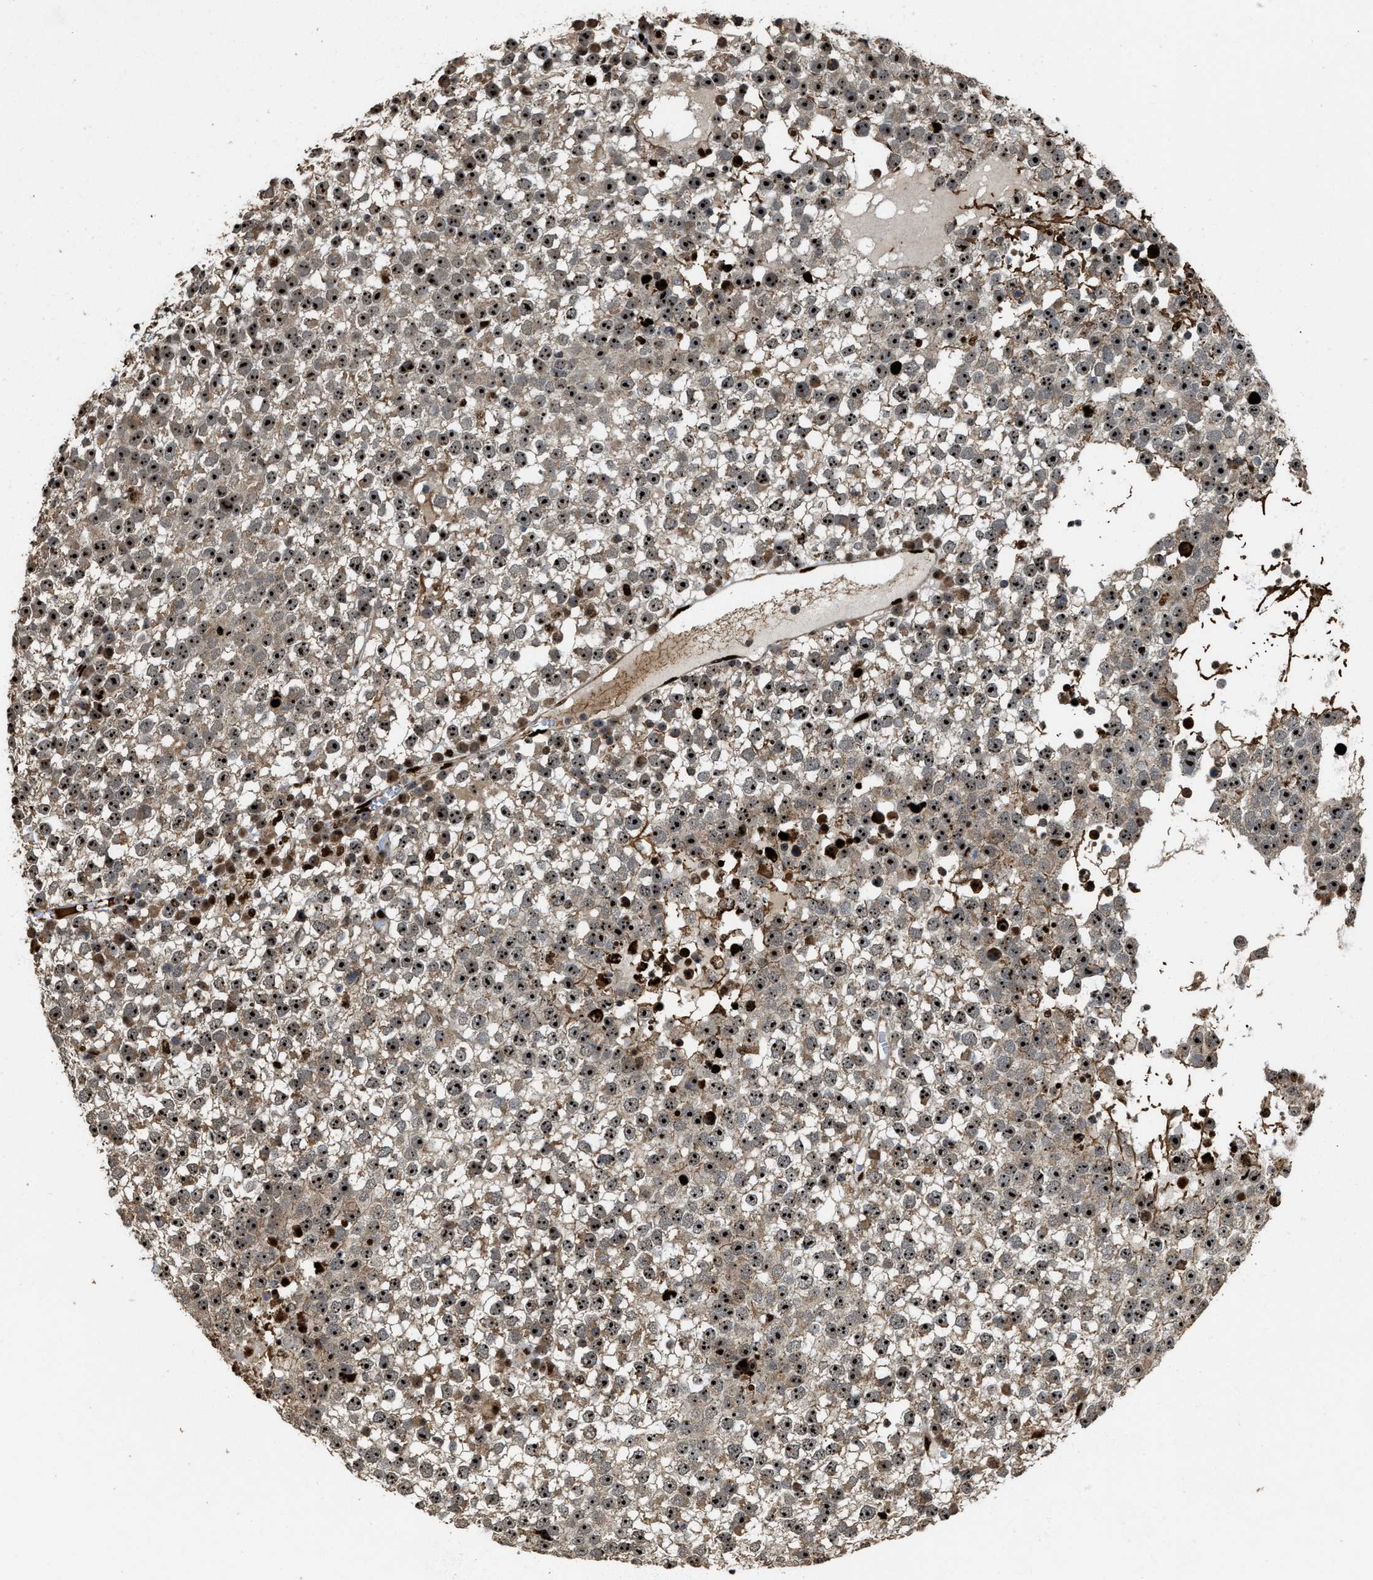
{"staining": {"intensity": "strong", "quantity": ">75%", "location": "nuclear"}, "tissue": "testis cancer", "cell_type": "Tumor cells", "image_type": "cancer", "snomed": [{"axis": "morphology", "description": "Seminoma, NOS"}, {"axis": "topography", "description": "Testis"}], "caption": "Brown immunohistochemical staining in human testis cancer (seminoma) demonstrates strong nuclear expression in about >75% of tumor cells.", "gene": "ZNF687", "patient": {"sex": "male", "age": 65}}